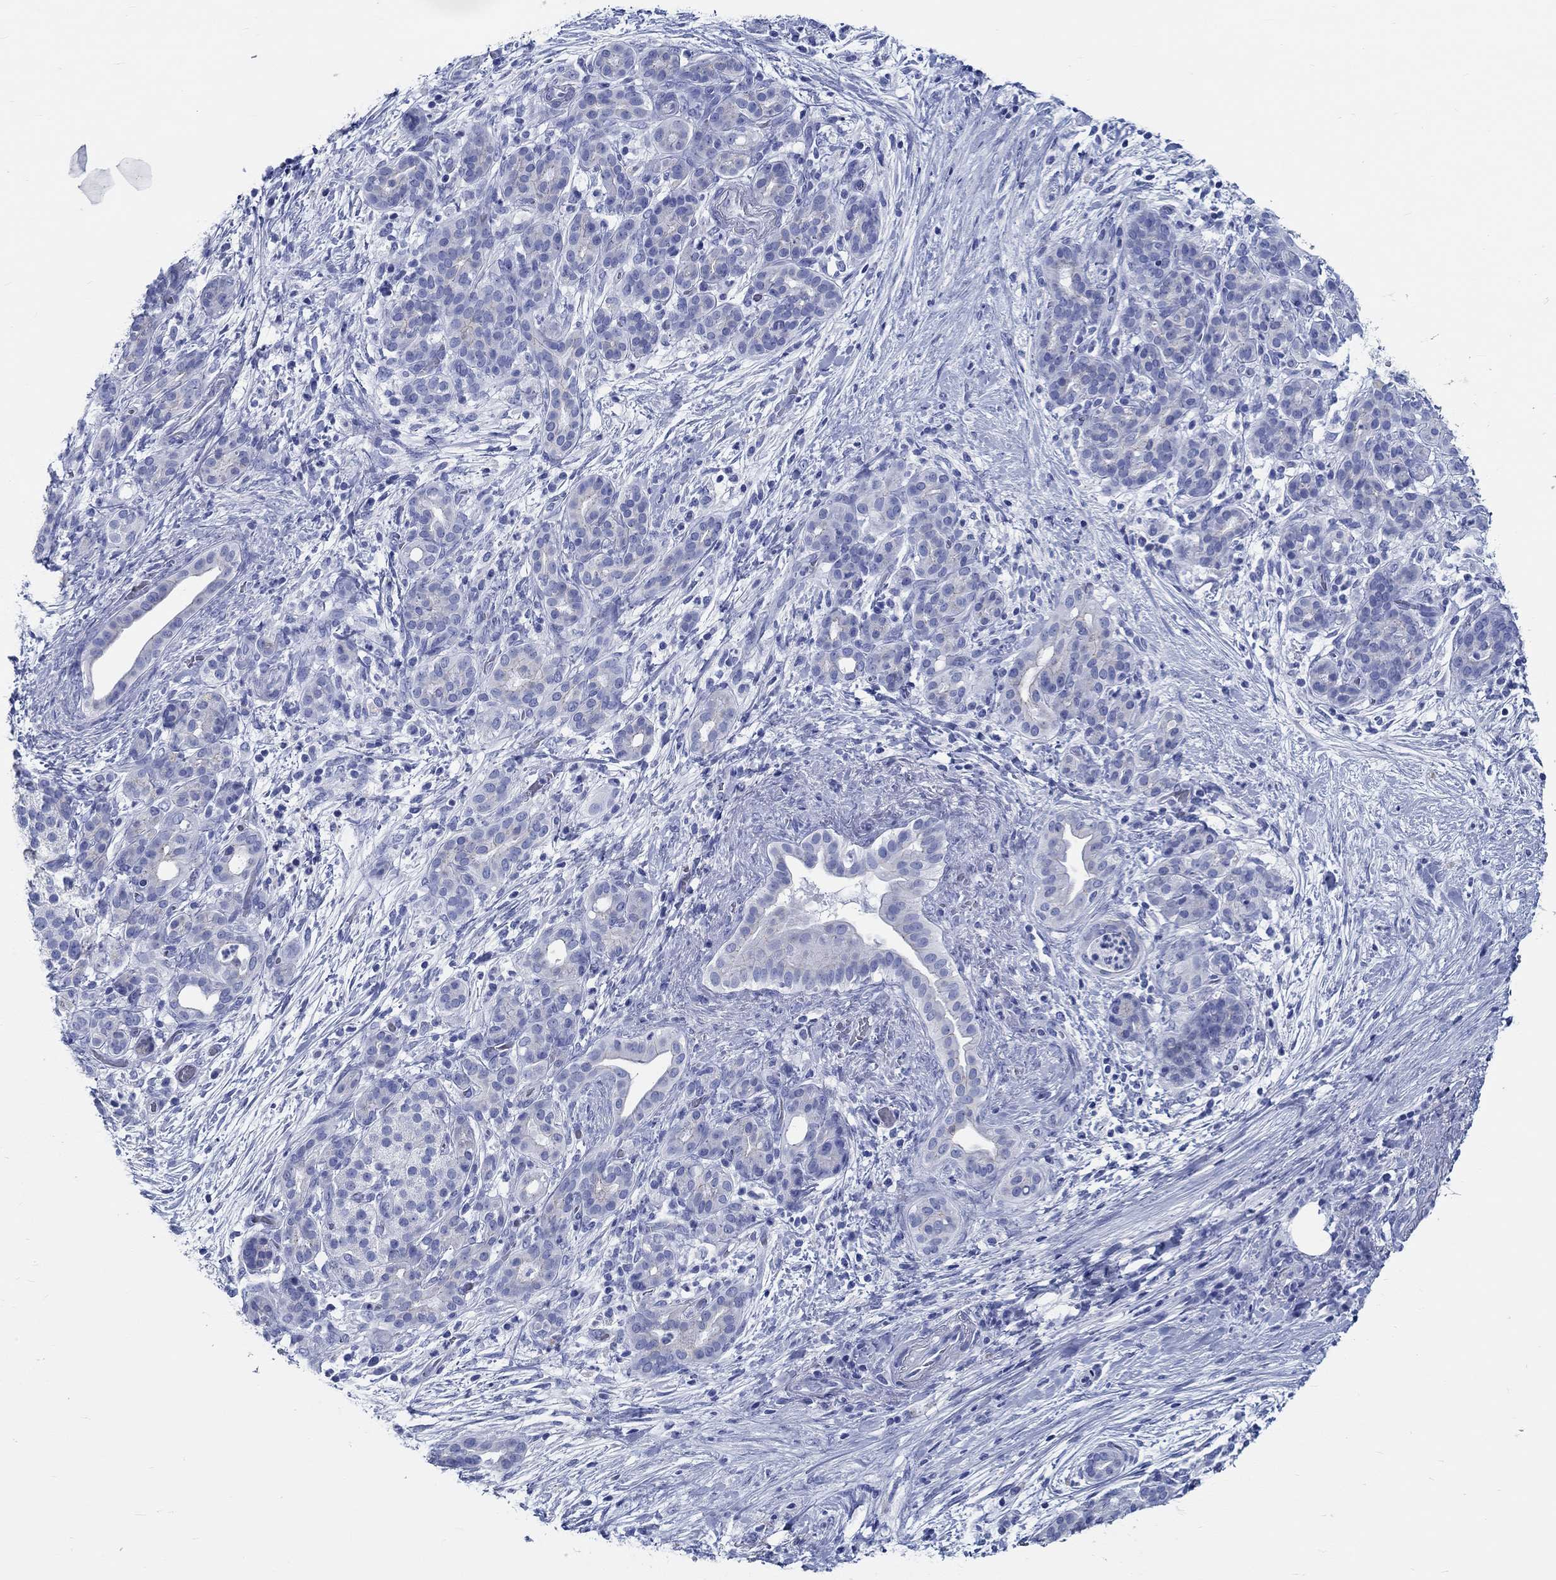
{"staining": {"intensity": "negative", "quantity": "none", "location": "none"}, "tissue": "pancreatic cancer", "cell_type": "Tumor cells", "image_type": "cancer", "snomed": [{"axis": "morphology", "description": "Adenocarcinoma, NOS"}, {"axis": "topography", "description": "Pancreas"}], "caption": "An image of pancreatic cancer stained for a protein displays no brown staining in tumor cells. The staining is performed using DAB brown chromogen with nuclei counter-stained in using hematoxylin.", "gene": "RD3L", "patient": {"sex": "male", "age": 44}}